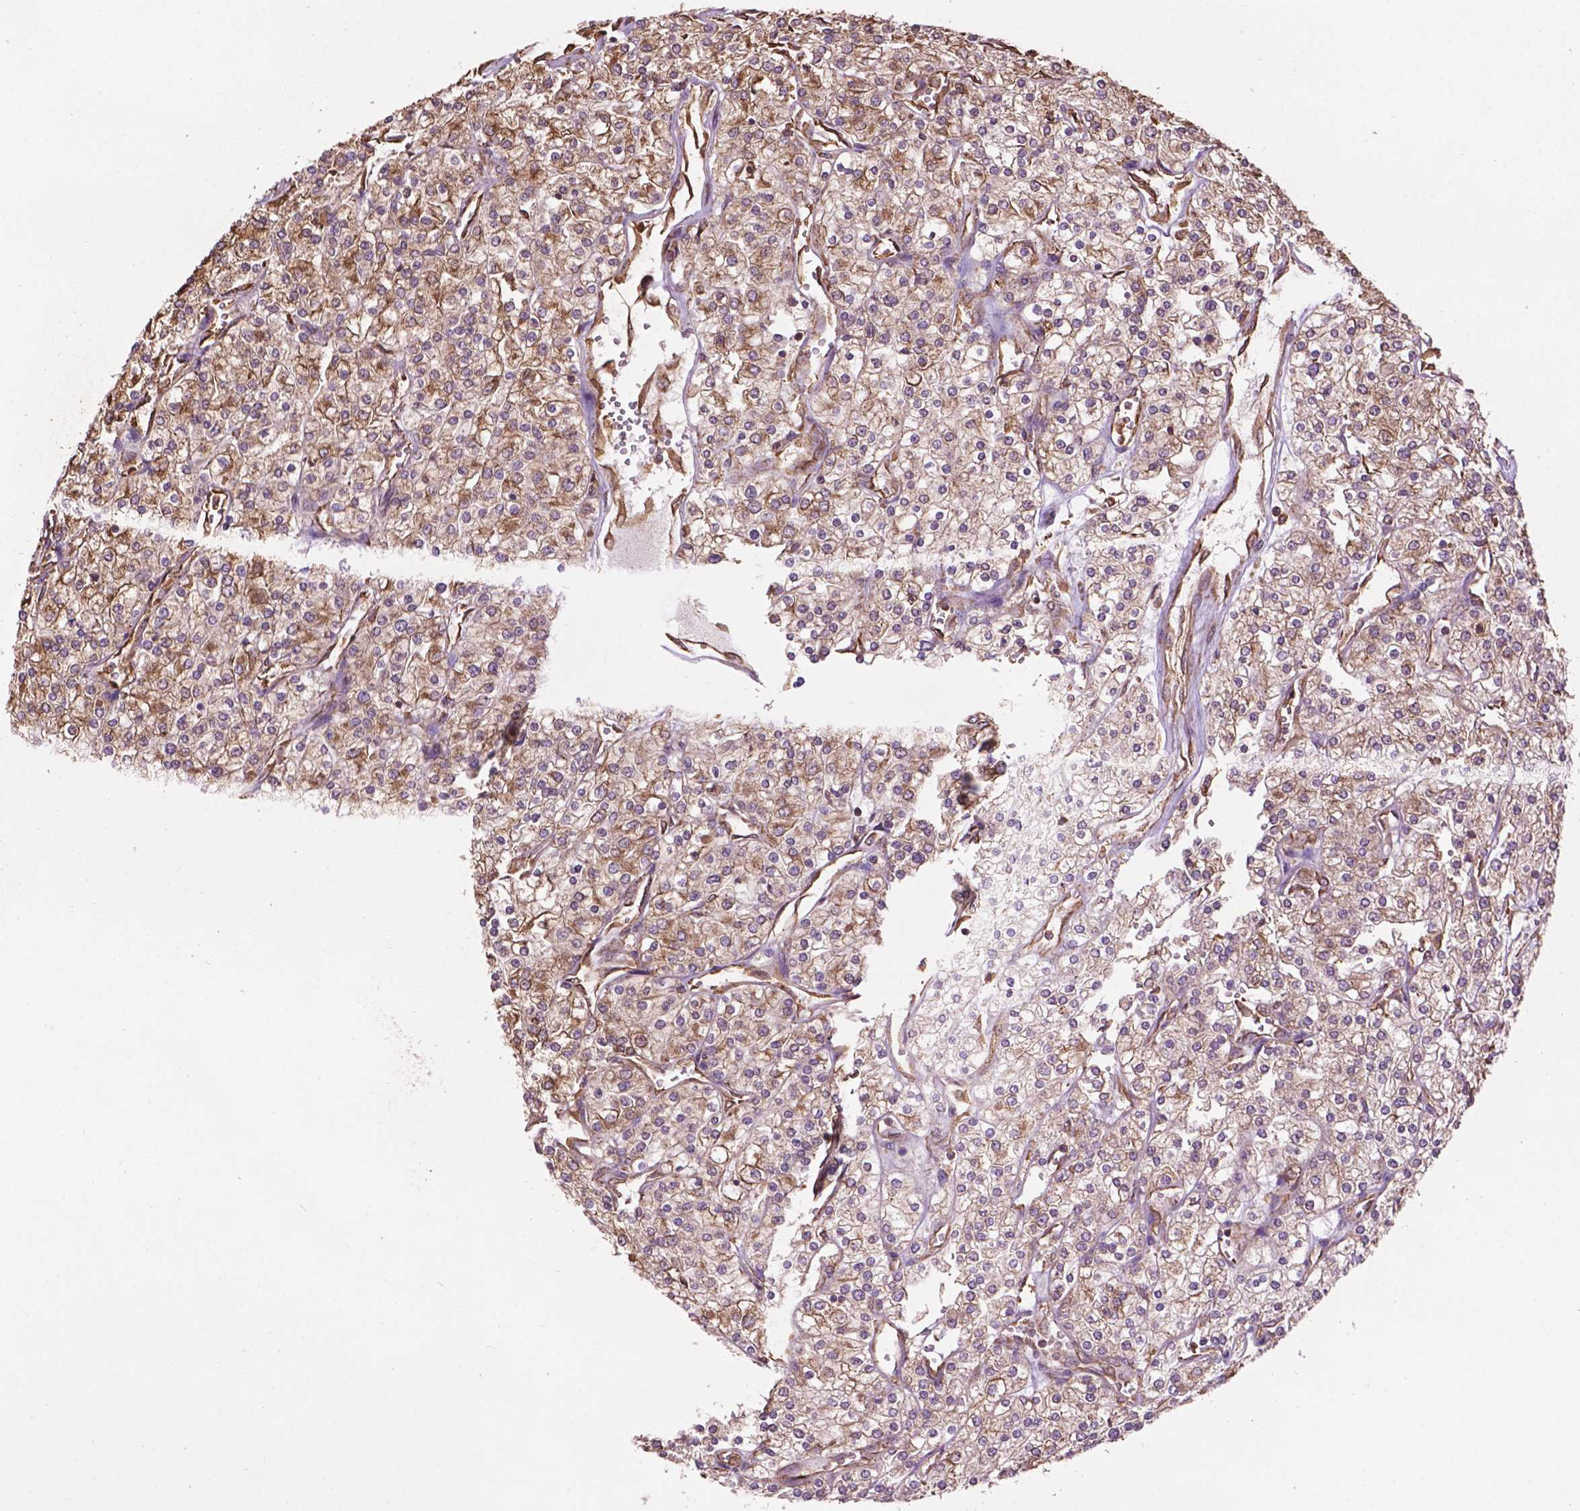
{"staining": {"intensity": "weak", "quantity": ">75%", "location": "cytoplasmic/membranous"}, "tissue": "renal cancer", "cell_type": "Tumor cells", "image_type": "cancer", "snomed": [{"axis": "morphology", "description": "Adenocarcinoma, NOS"}, {"axis": "topography", "description": "Kidney"}], "caption": "Protein expression analysis of renal adenocarcinoma reveals weak cytoplasmic/membranous staining in about >75% of tumor cells.", "gene": "PPP2R5E", "patient": {"sex": "male", "age": 80}}